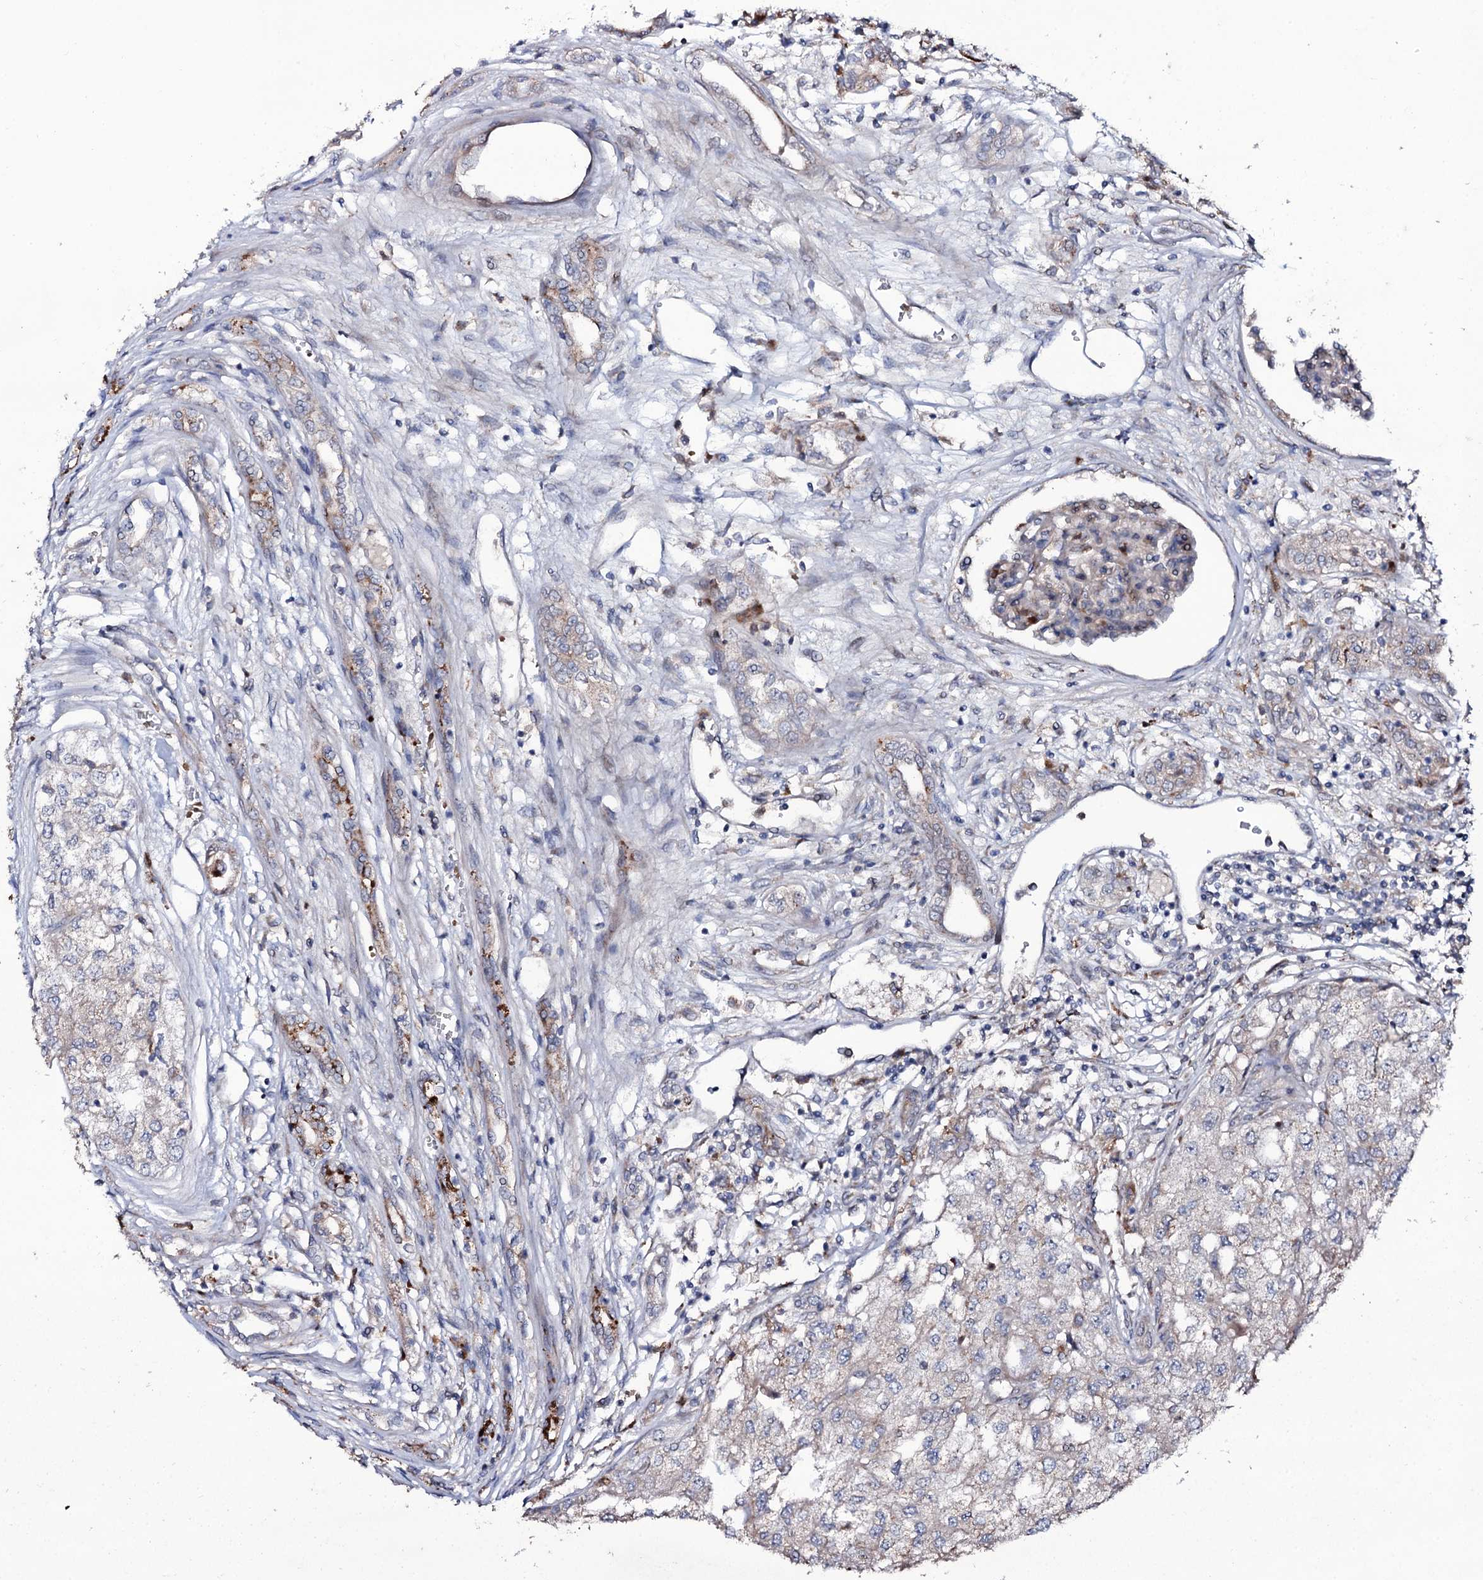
{"staining": {"intensity": "negative", "quantity": "none", "location": "none"}, "tissue": "renal cancer", "cell_type": "Tumor cells", "image_type": "cancer", "snomed": [{"axis": "morphology", "description": "Adenocarcinoma, NOS"}, {"axis": "topography", "description": "Kidney"}], "caption": "IHC of renal adenocarcinoma reveals no positivity in tumor cells.", "gene": "COG6", "patient": {"sex": "female", "age": 54}}